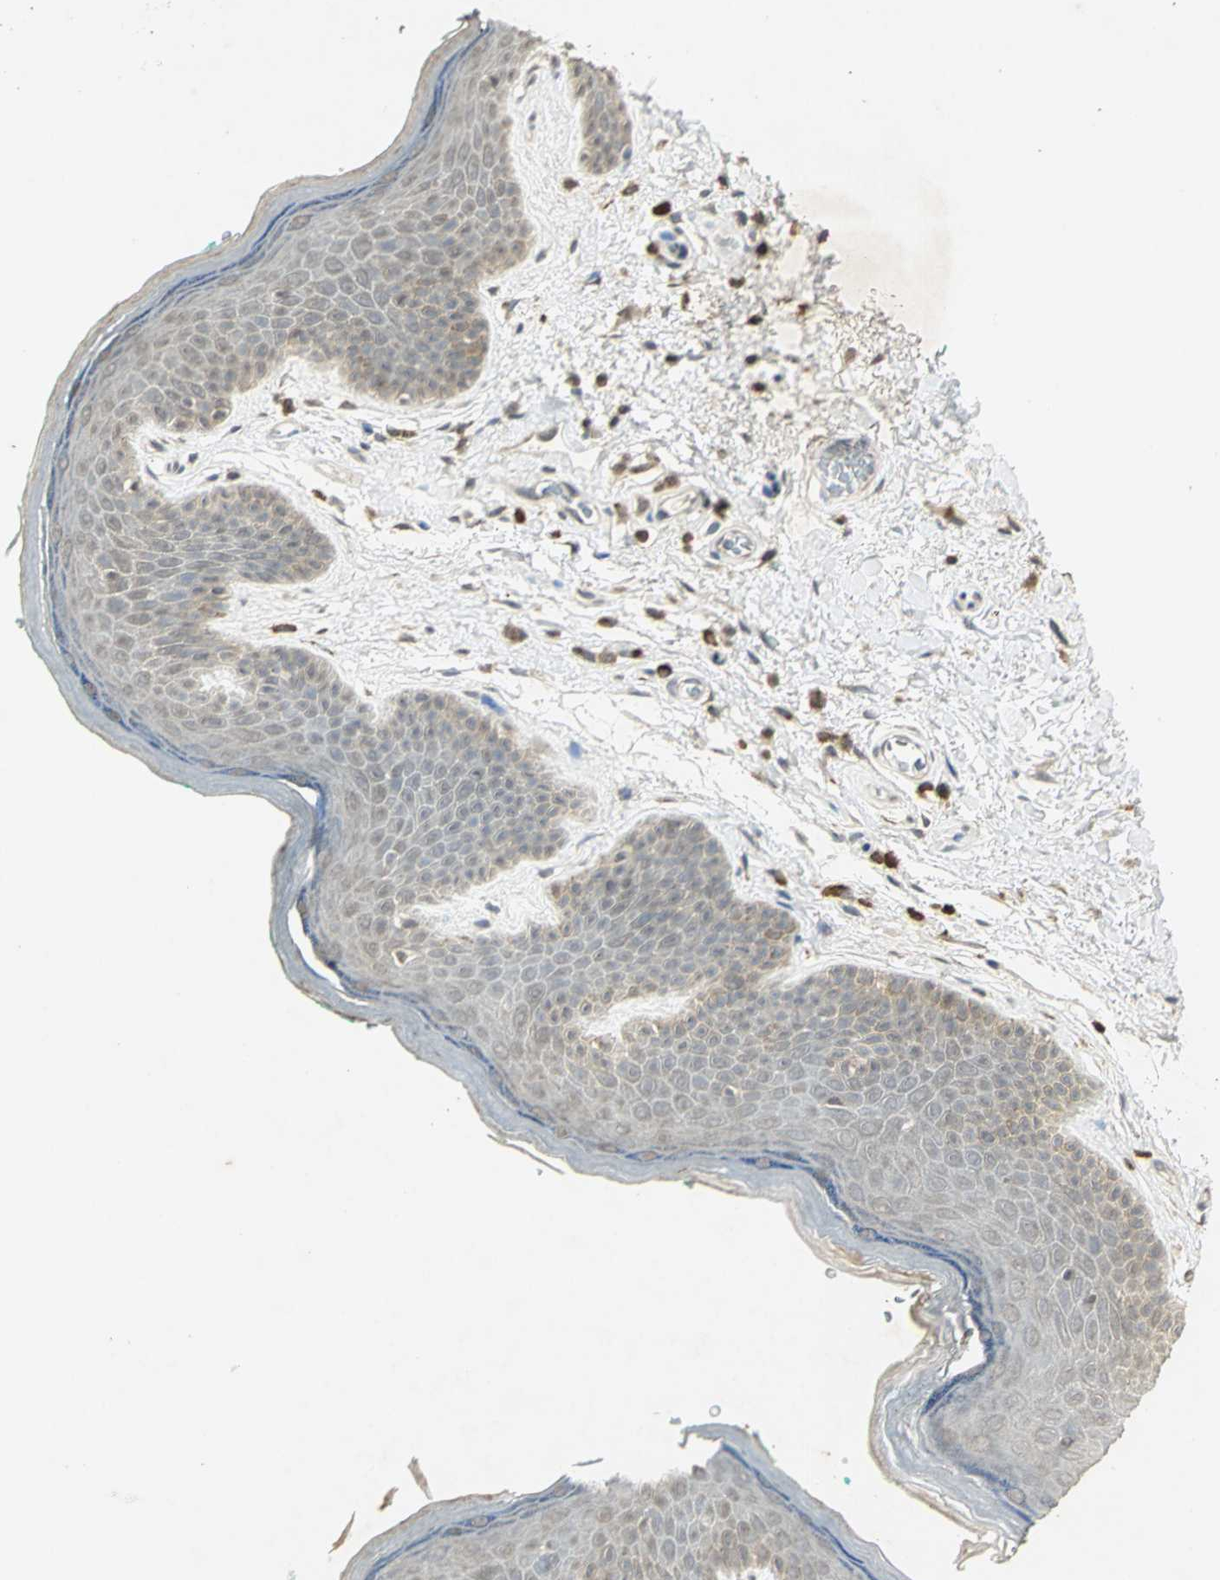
{"staining": {"intensity": "weak", "quantity": "<25%", "location": "cytoplasmic/membranous"}, "tissue": "skin", "cell_type": "Epidermal cells", "image_type": "normal", "snomed": [{"axis": "morphology", "description": "Normal tissue, NOS"}, {"axis": "topography", "description": "Anal"}], "caption": "Immunohistochemistry photomicrograph of benign skin: skin stained with DAB (3,3'-diaminobenzidine) reveals no significant protein staining in epidermal cells. The staining was performed using DAB to visualize the protein expression in brown, while the nuclei were stained in blue with hematoxylin (Magnification: 20x).", "gene": "IL16", "patient": {"sex": "male", "age": 74}}